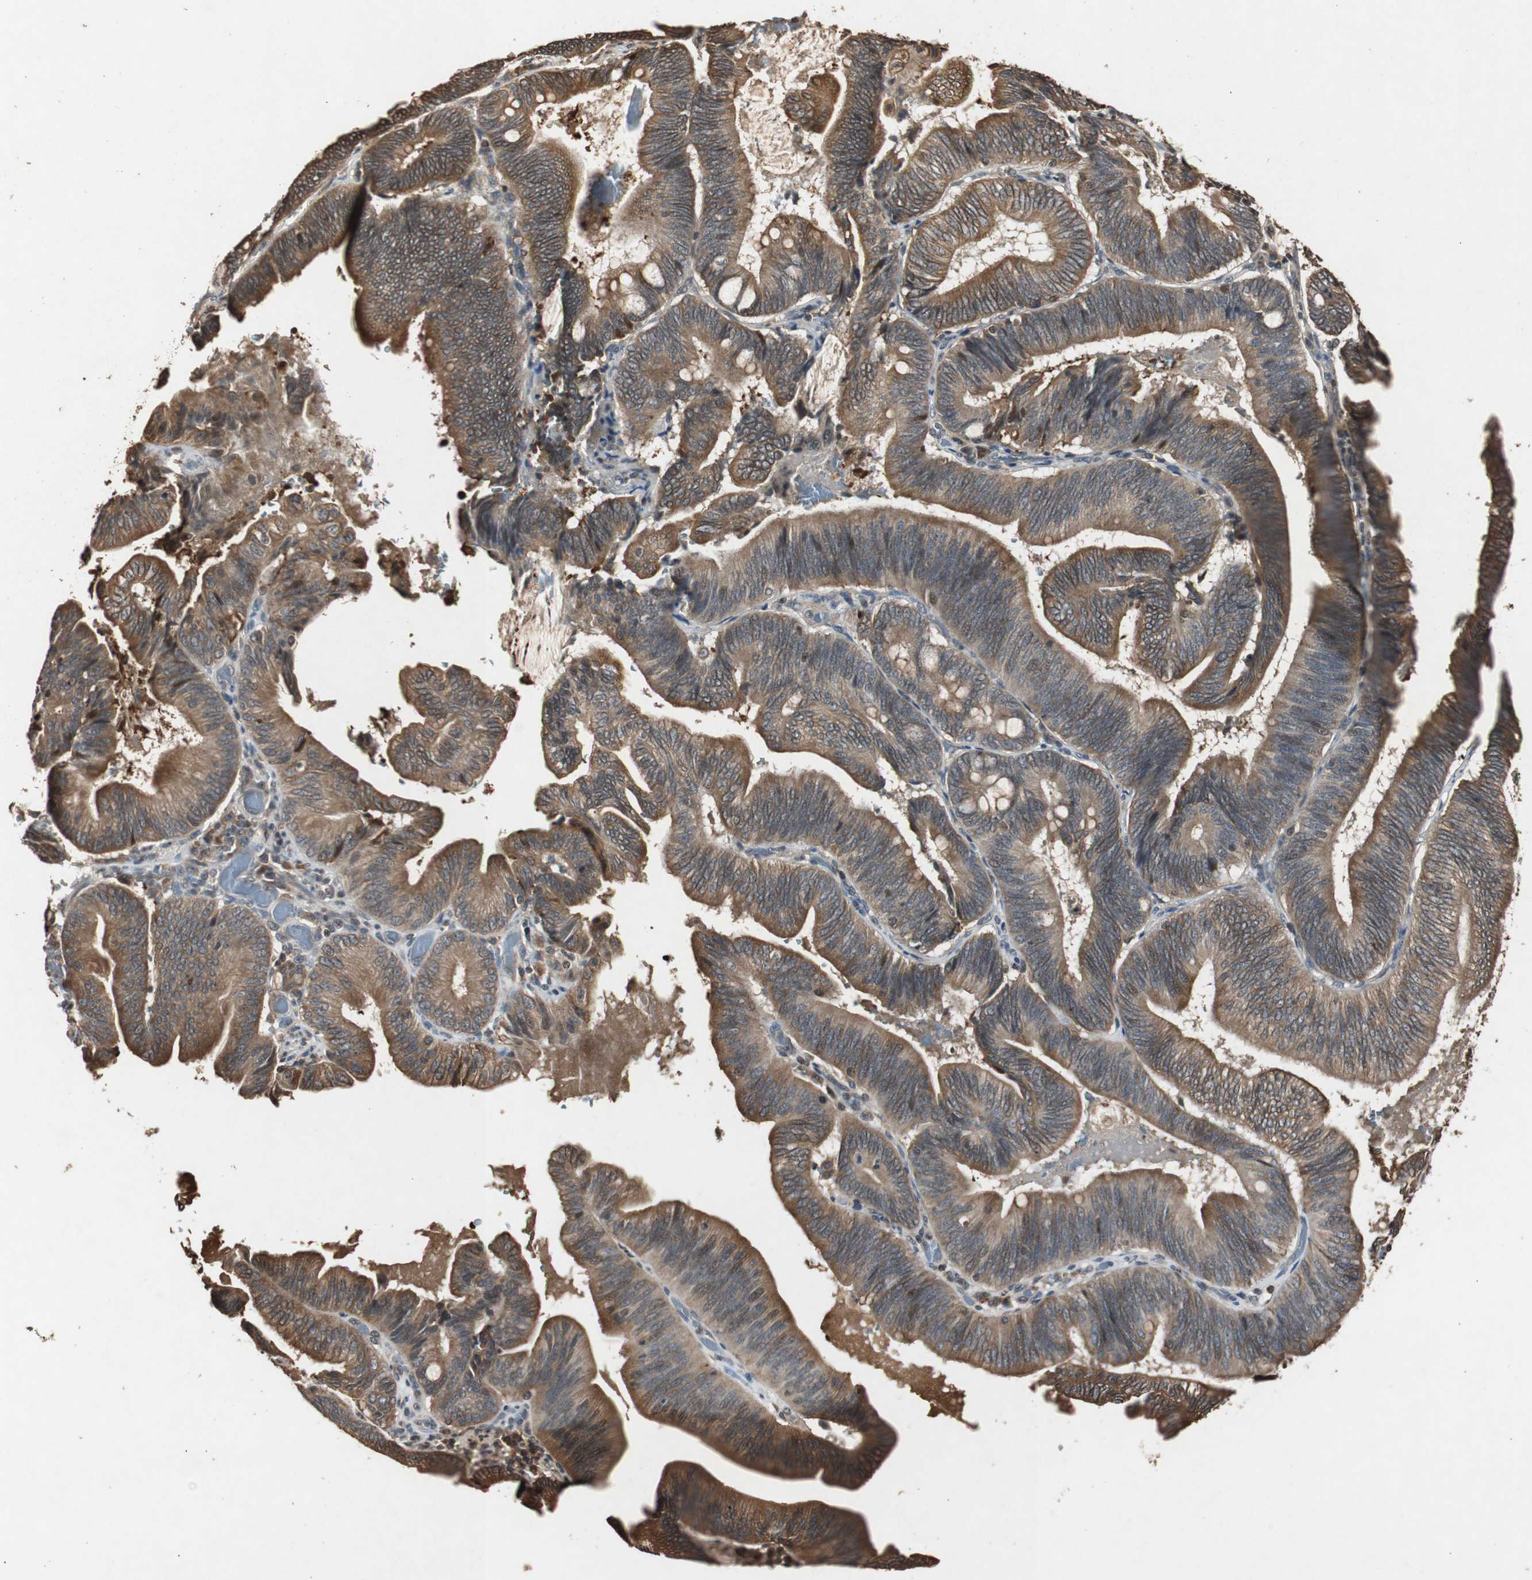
{"staining": {"intensity": "moderate", "quantity": ">75%", "location": "cytoplasmic/membranous"}, "tissue": "pancreatic cancer", "cell_type": "Tumor cells", "image_type": "cancer", "snomed": [{"axis": "morphology", "description": "Adenocarcinoma, NOS"}, {"axis": "topography", "description": "Pancreas"}], "caption": "A brown stain labels moderate cytoplasmic/membranous positivity of a protein in adenocarcinoma (pancreatic) tumor cells.", "gene": "SLIT2", "patient": {"sex": "male", "age": 82}}